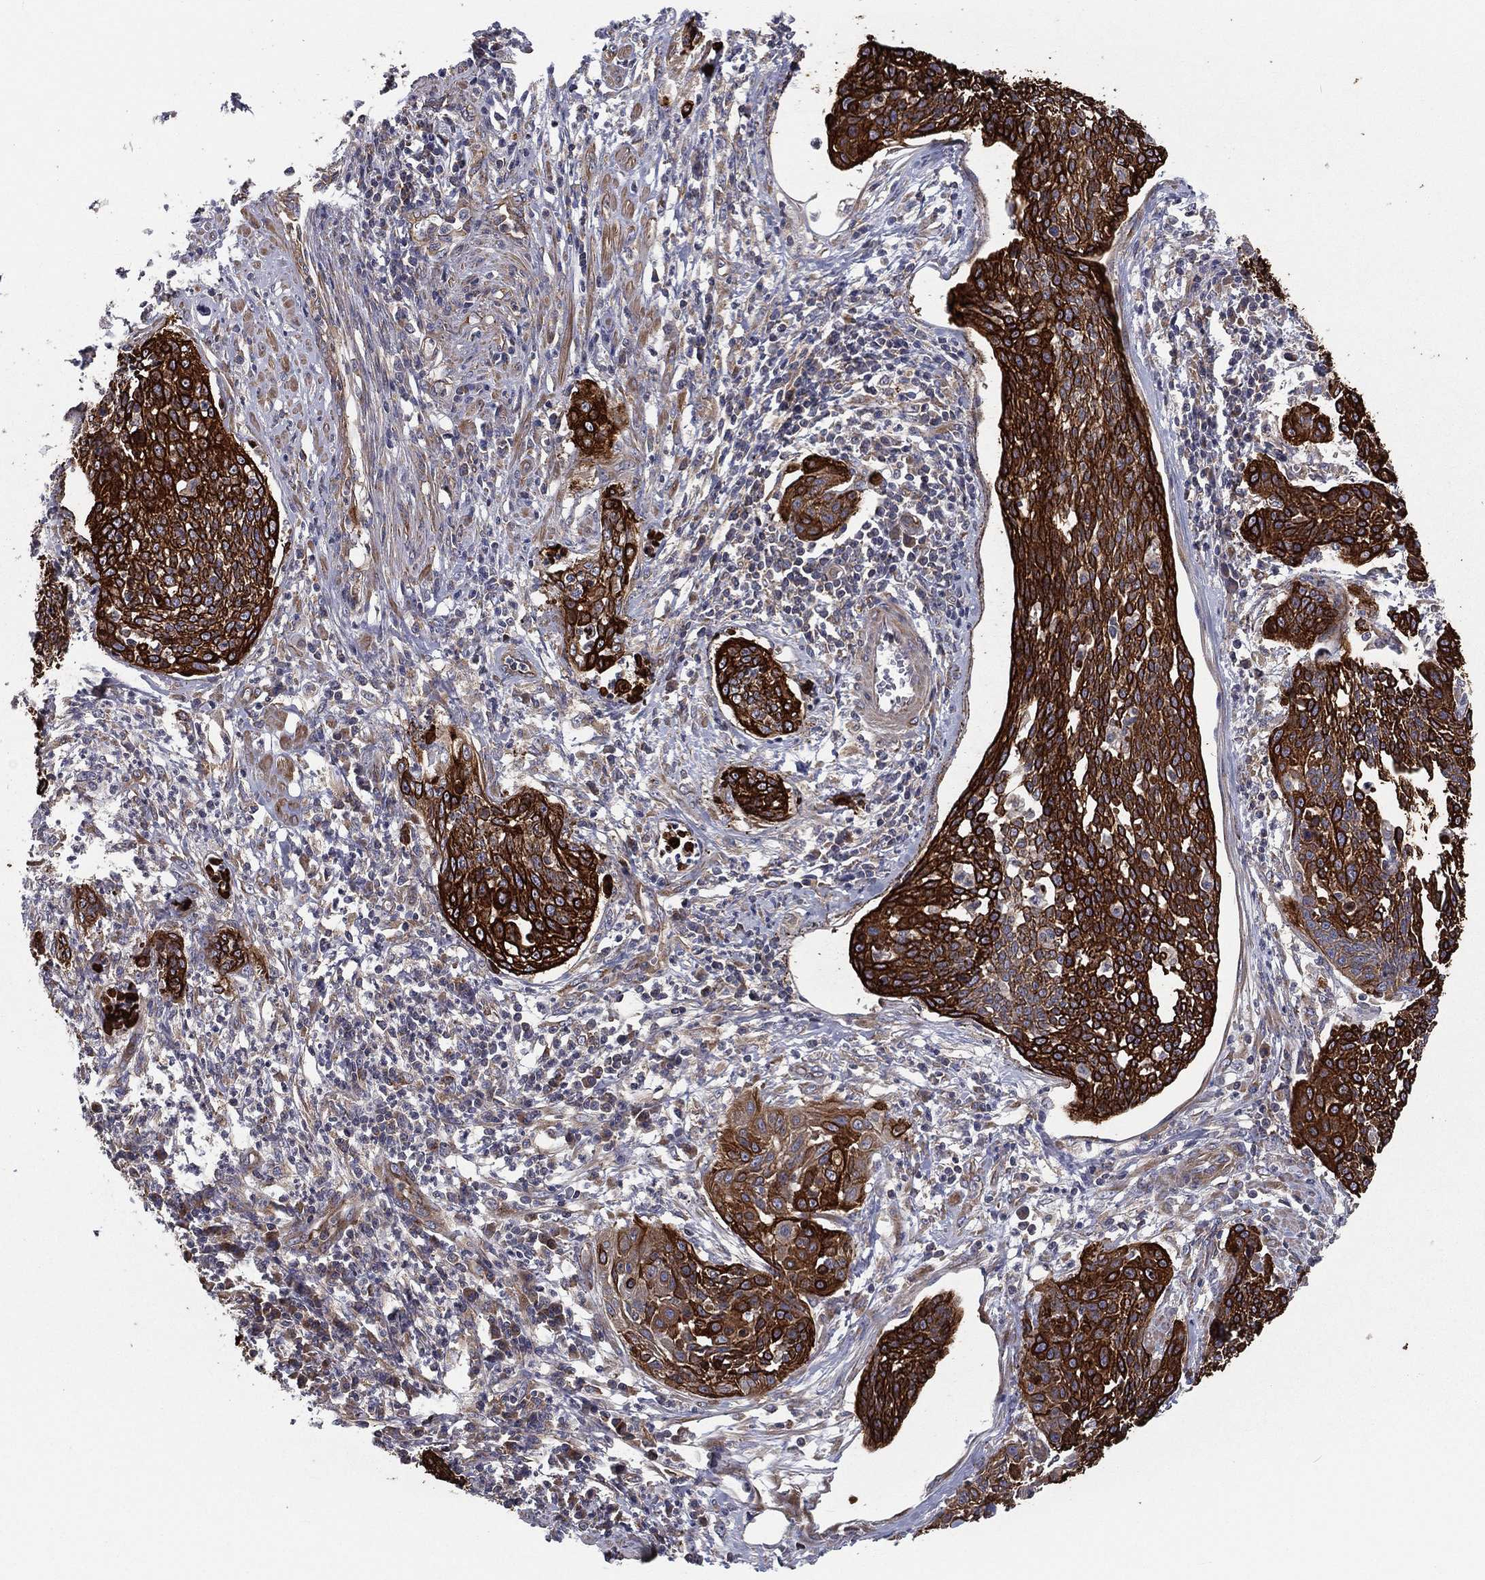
{"staining": {"intensity": "strong", "quantity": ">75%", "location": "cytoplasmic/membranous"}, "tissue": "cervical cancer", "cell_type": "Tumor cells", "image_type": "cancer", "snomed": [{"axis": "morphology", "description": "Squamous cell carcinoma, NOS"}, {"axis": "topography", "description": "Cervix"}], "caption": "Immunohistochemical staining of human squamous cell carcinoma (cervical) shows strong cytoplasmic/membranous protein staining in about >75% of tumor cells. Immunohistochemistry (ihc) stains the protein of interest in brown and the nuclei are stained blue.", "gene": "EIF2B5", "patient": {"sex": "female", "age": 34}}